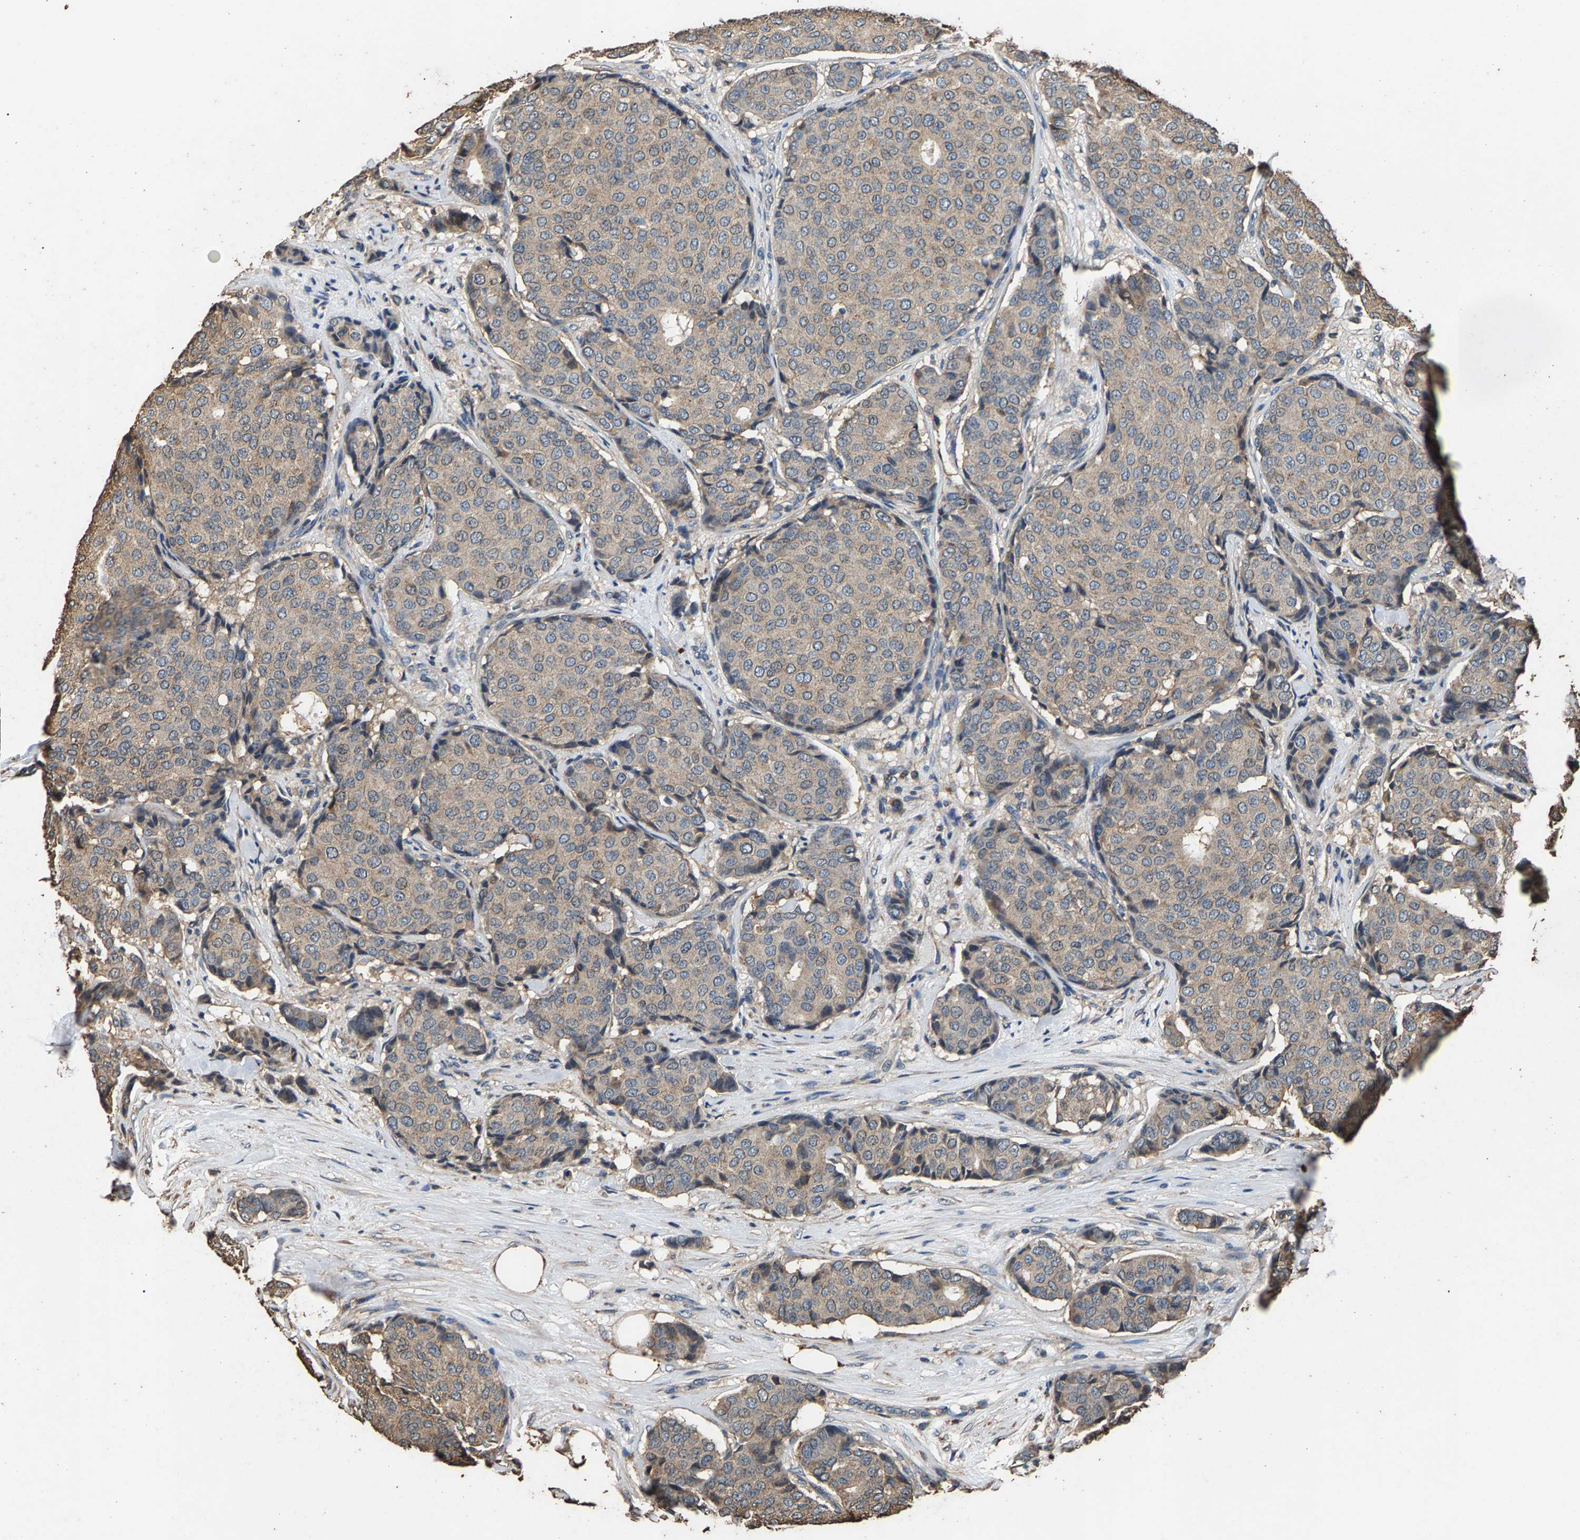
{"staining": {"intensity": "weak", "quantity": "<25%", "location": "cytoplasmic/membranous"}, "tissue": "breast cancer", "cell_type": "Tumor cells", "image_type": "cancer", "snomed": [{"axis": "morphology", "description": "Duct carcinoma"}, {"axis": "topography", "description": "Breast"}], "caption": "IHC photomicrograph of neoplastic tissue: human breast cancer (infiltrating ductal carcinoma) stained with DAB (3,3'-diaminobenzidine) shows no significant protein positivity in tumor cells.", "gene": "MRPL27", "patient": {"sex": "female", "age": 75}}